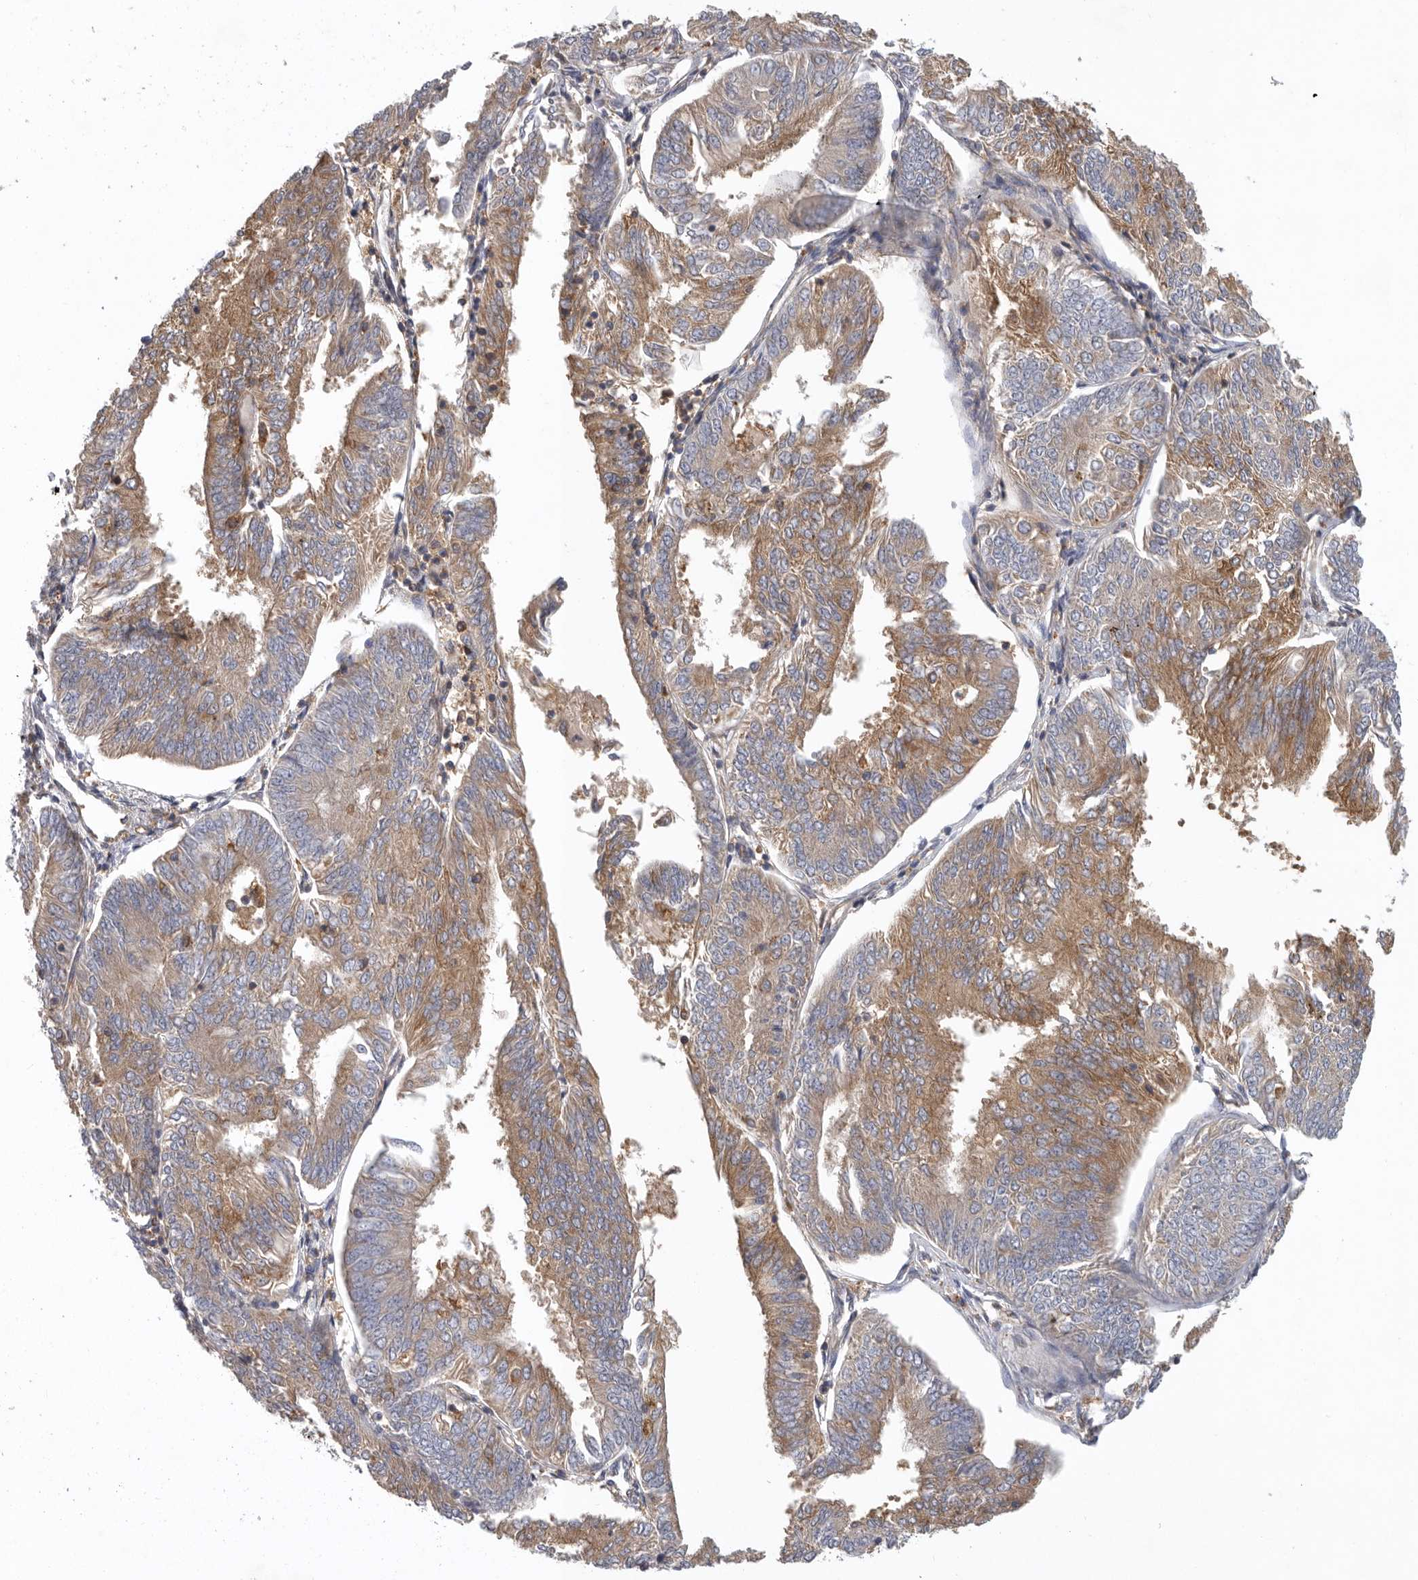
{"staining": {"intensity": "moderate", "quantity": ">75%", "location": "cytoplasmic/membranous"}, "tissue": "endometrial cancer", "cell_type": "Tumor cells", "image_type": "cancer", "snomed": [{"axis": "morphology", "description": "Adenocarcinoma, NOS"}, {"axis": "topography", "description": "Endometrium"}], "caption": "The immunohistochemical stain shows moderate cytoplasmic/membranous positivity in tumor cells of endometrial cancer (adenocarcinoma) tissue. (IHC, brightfield microscopy, high magnification).", "gene": "C1orf109", "patient": {"sex": "female", "age": 58}}